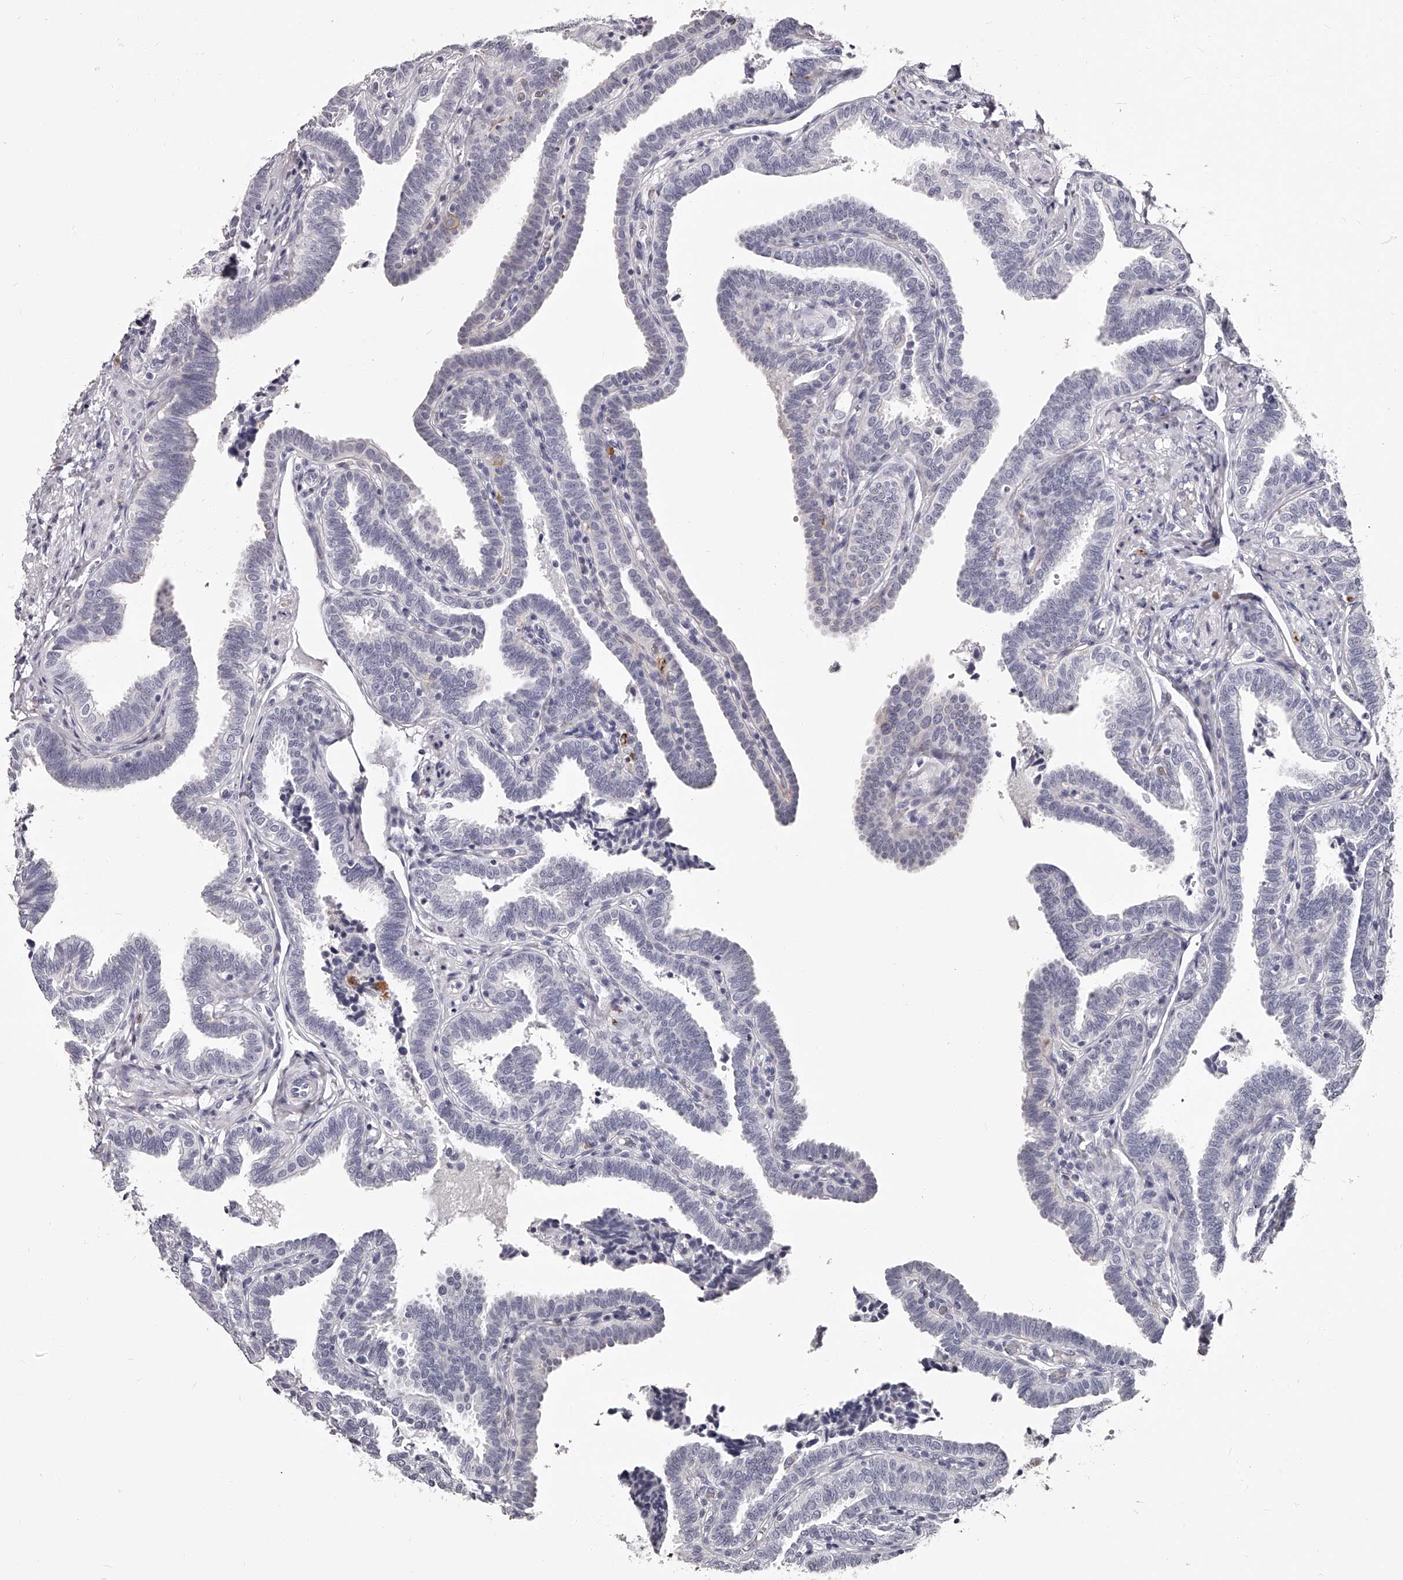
{"staining": {"intensity": "negative", "quantity": "none", "location": "none"}, "tissue": "fallopian tube", "cell_type": "Glandular cells", "image_type": "normal", "snomed": [{"axis": "morphology", "description": "Normal tissue, NOS"}, {"axis": "topography", "description": "Fallopian tube"}], "caption": "IHC of unremarkable human fallopian tube displays no positivity in glandular cells.", "gene": "PACSIN1", "patient": {"sex": "female", "age": 39}}